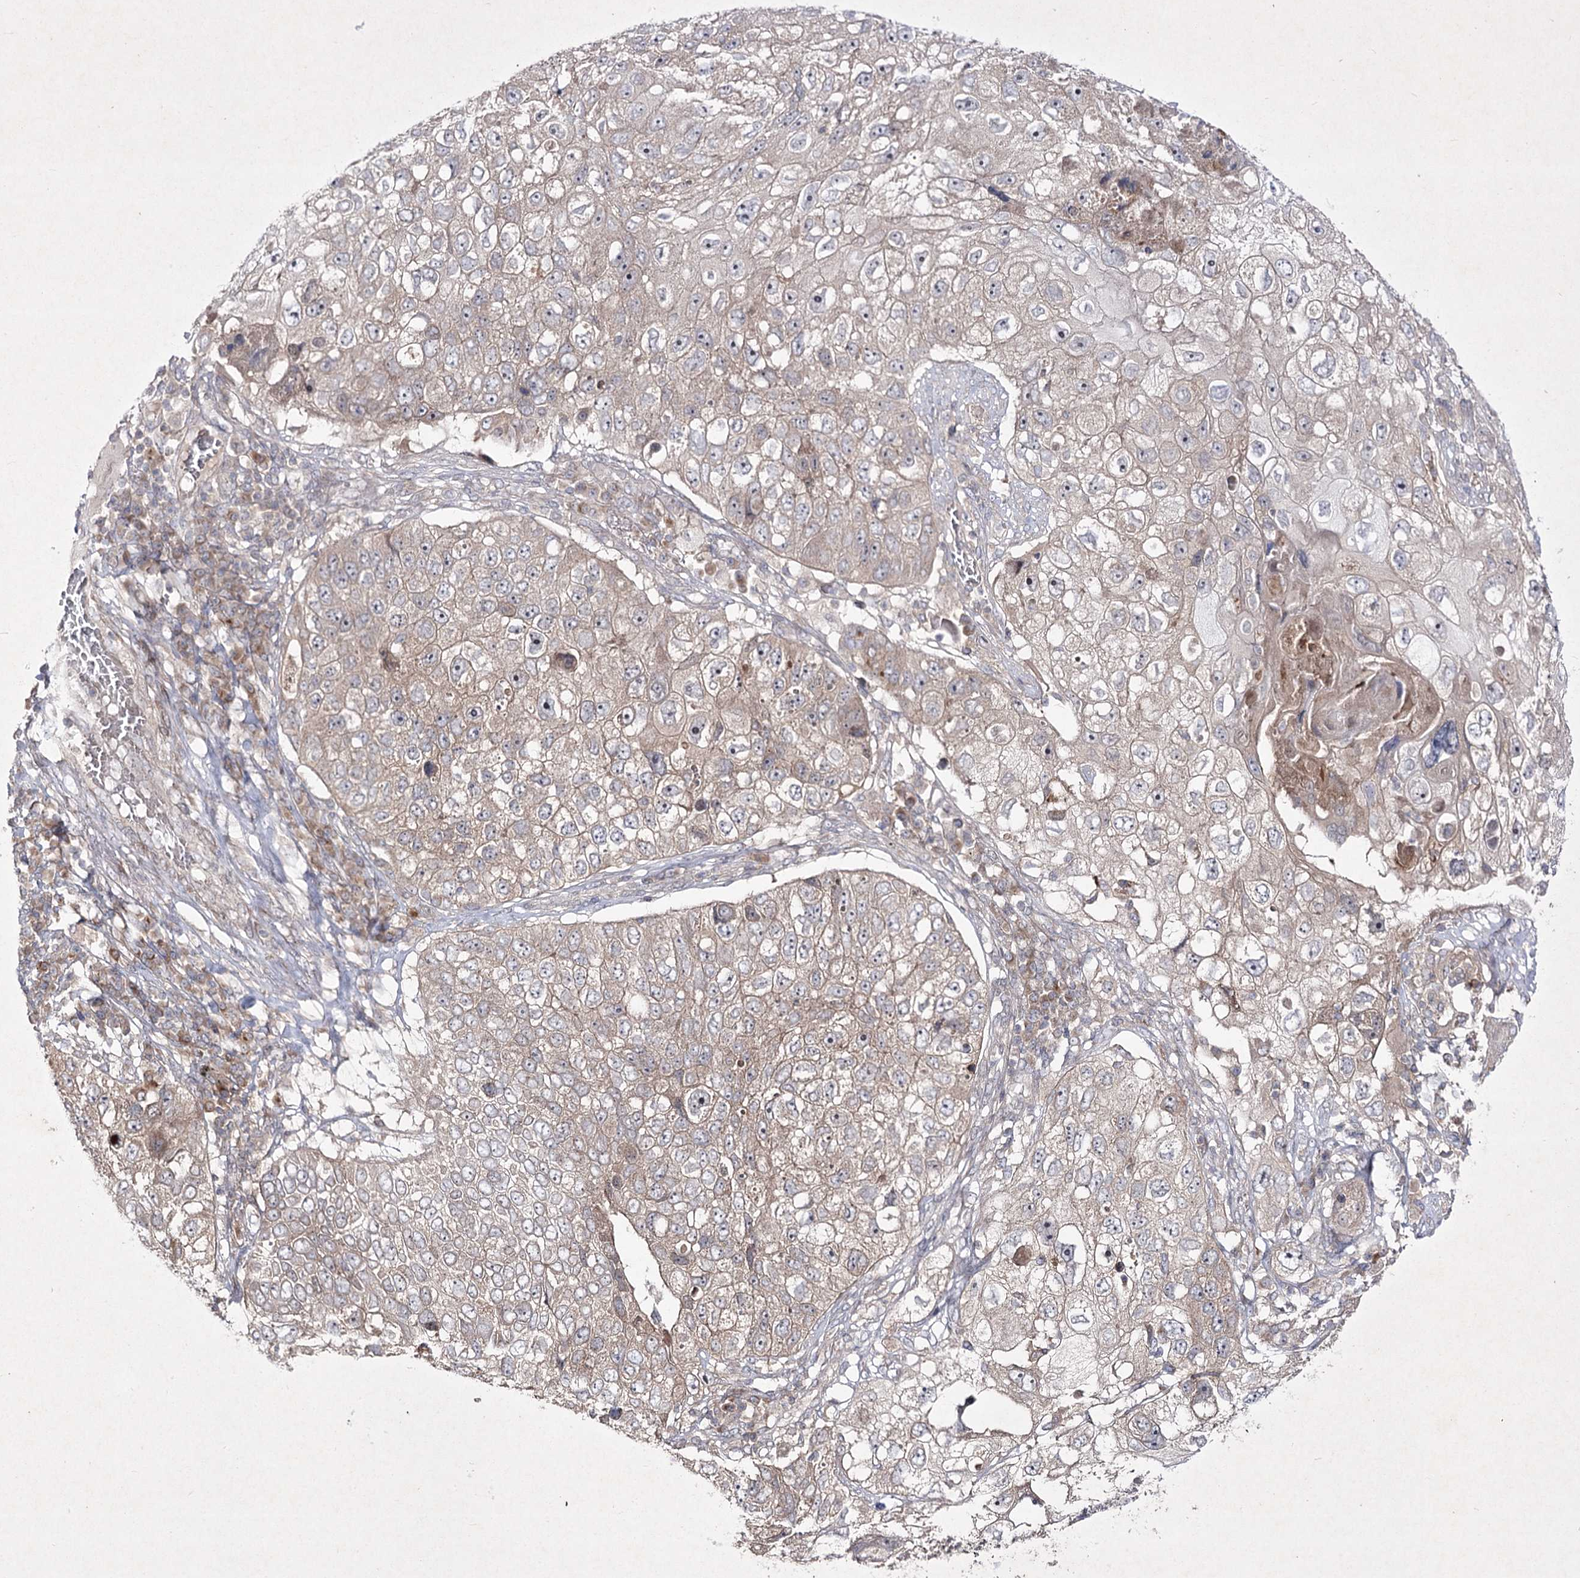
{"staining": {"intensity": "weak", "quantity": "25%-75%", "location": "cytoplasmic/membranous"}, "tissue": "lung cancer", "cell_type": "Tumor cells", "image_type": "cancer", "snomed": [{"axis": "morphology", "description": "Squamous cell carcinoma, NOS"}, {"axis": "topography", "description": "Lung"}], "caption": "Immunohistochemistry (IHC) micrograph of squamous cell carcinoma (lung) stained for a protein (brown), which exhibits low levels of weak cytoplasmic/membranous positivity in about 25%-75% of tumor cells.", "gene": "CIB2", "patient": {"sex": "male", "age": 61}}